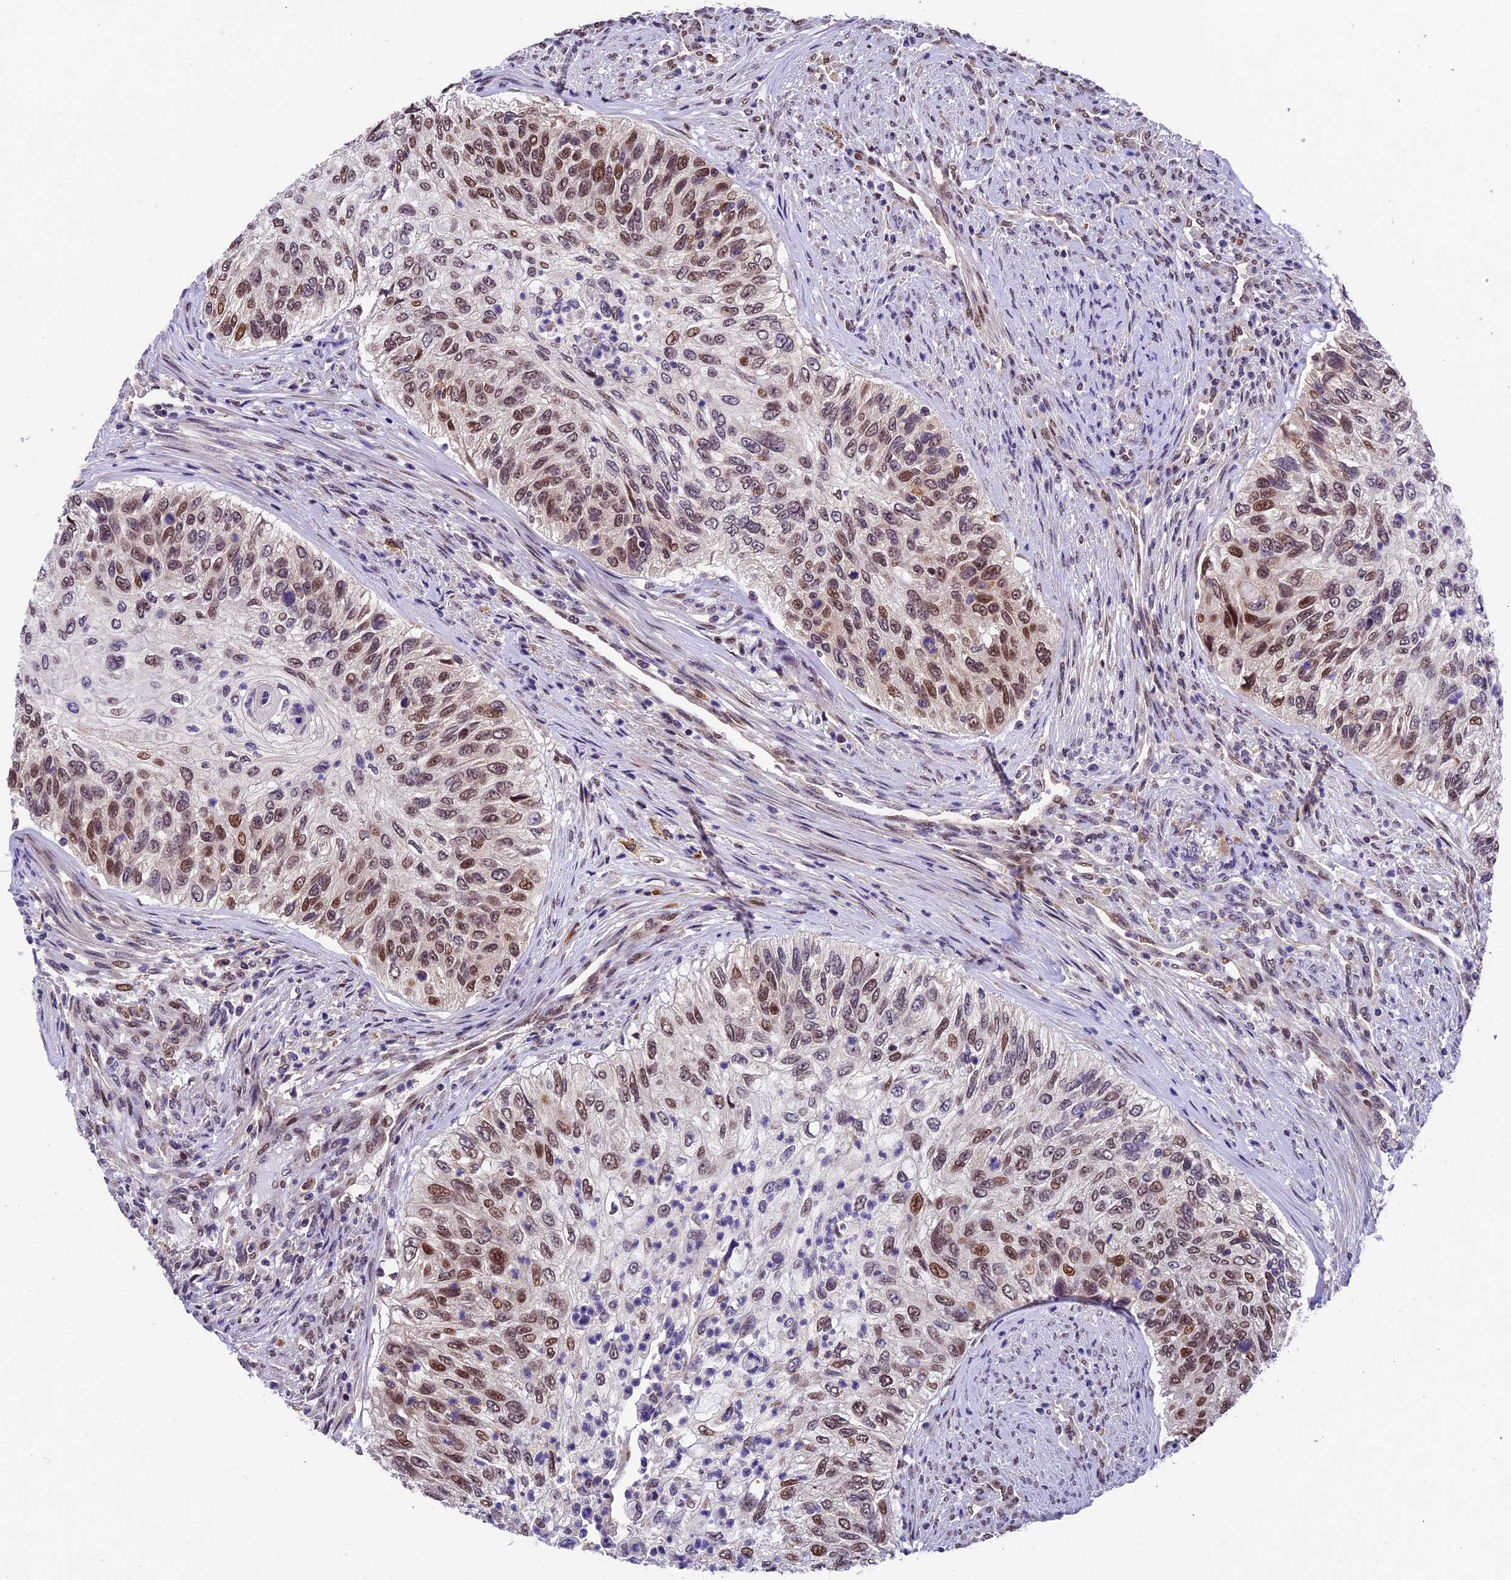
{"staining": {"intensity": "moderate", "quantity": ">75%", "location": "nuclear"}, "tissue": "urothelial cancer", "cell_type": "Tumor cells", "image_type": "cancer", "snomed": [{"axis": "morphology", "description": "Urothelial carcinoma, High grade"}, {"axis": "topography", "description": "Urinary bladder"}], "caption": "Human urothelial cancer stained for a protein (brown) shows moderate nuclear positive positivity in approximately >75% of tumor cells.", "gene": "CCSER1", "patient": {"sex": "female", "age": 60}}